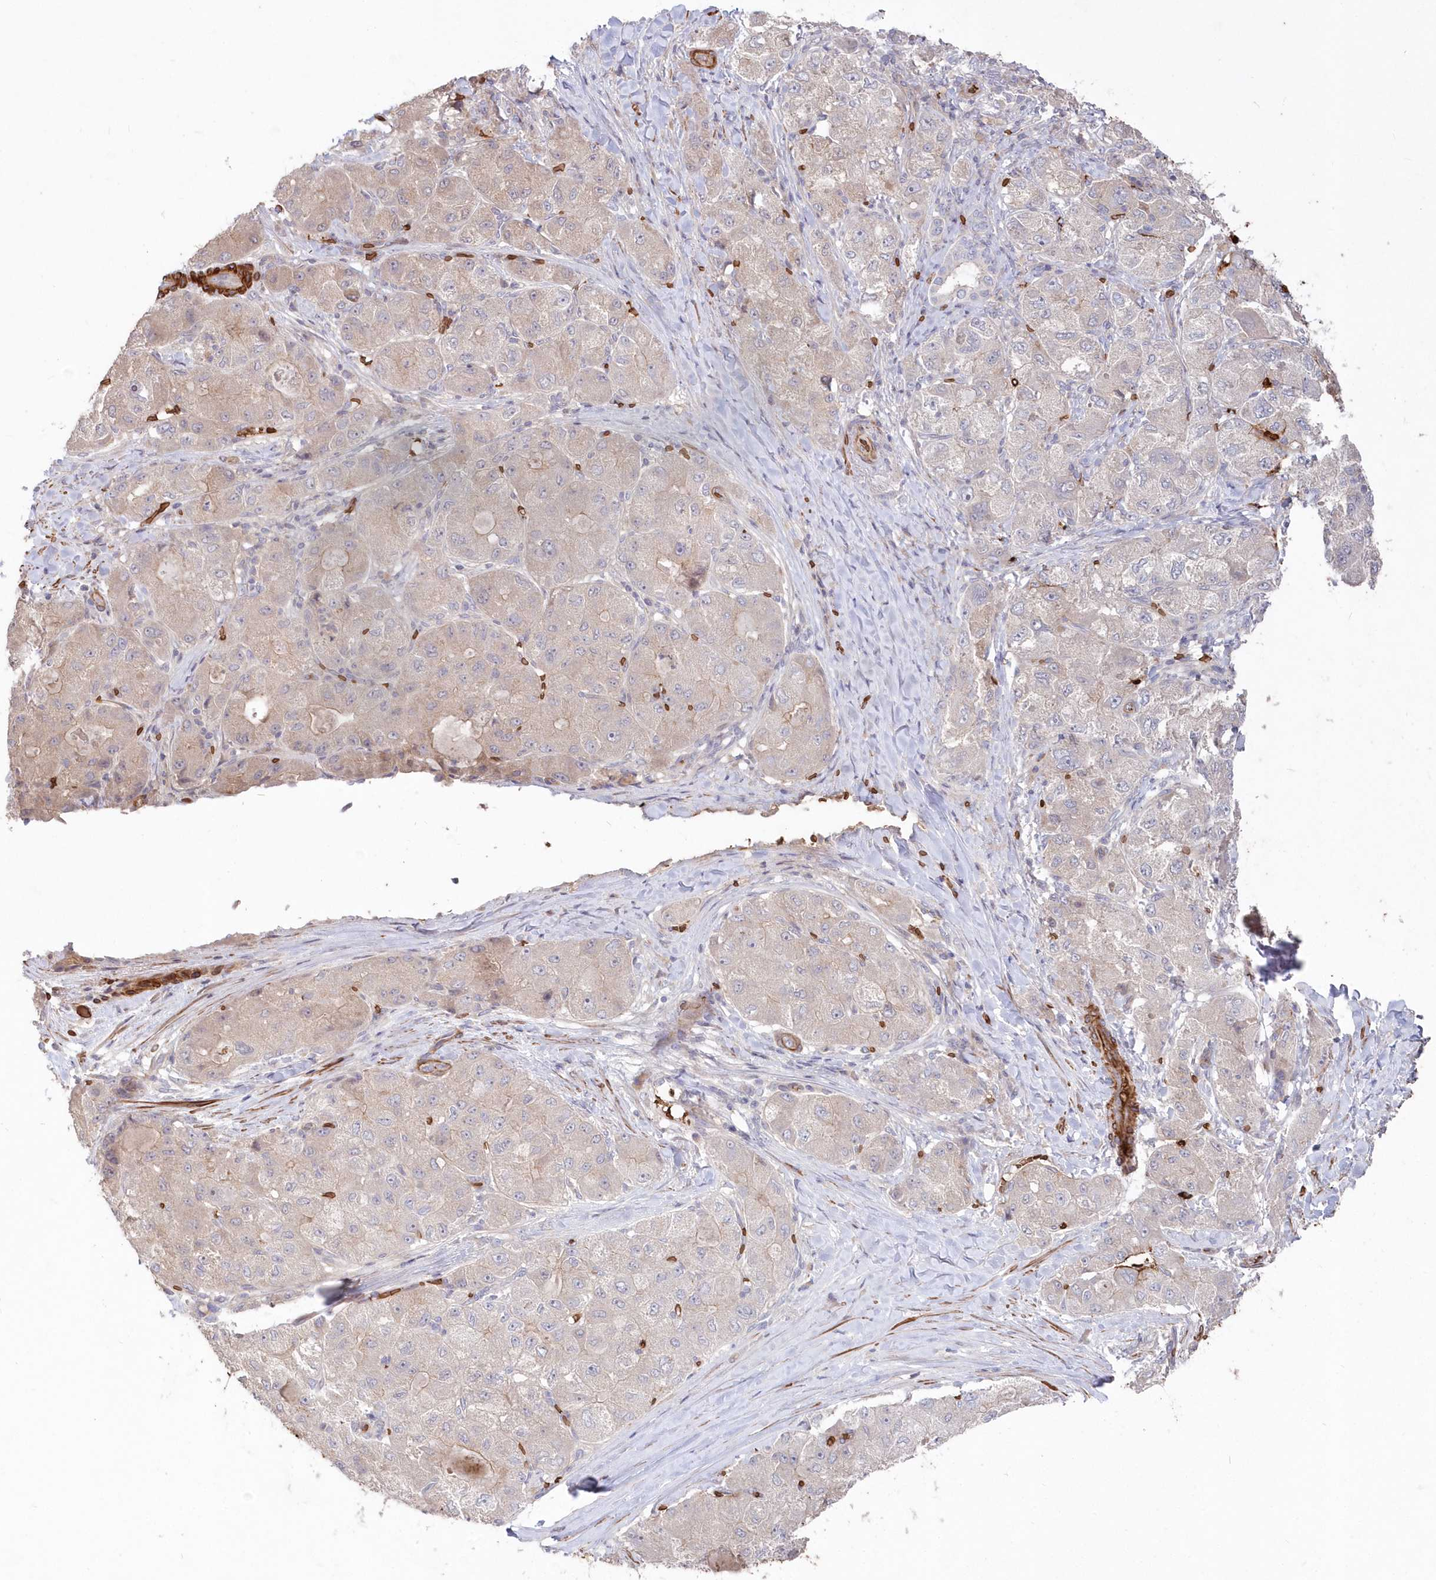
{"staining": {"intensity": "moderate", "quantity": "<25%", "location": "cytoplasmic/membranous"}, "tissue": "liver cancer", "cell_type": "Tumor cells", "image_type": "cancer", "snomed": [{"axis": "morphology", "description": "Carcinoma, Hepatocellular, NOS"}, {"axis": "topography", "description": "Liver"}], "caption": "A brown stain highlights moderate cytoplasmic/membranous staining of a protein in liver cancer (hepatocellular carcinoma) tumor cells. (Brightfield microscopy of DAB IHC at high magnification).", "gene": "SERINC1", "patient": {"sex": "male", "age": 80}}